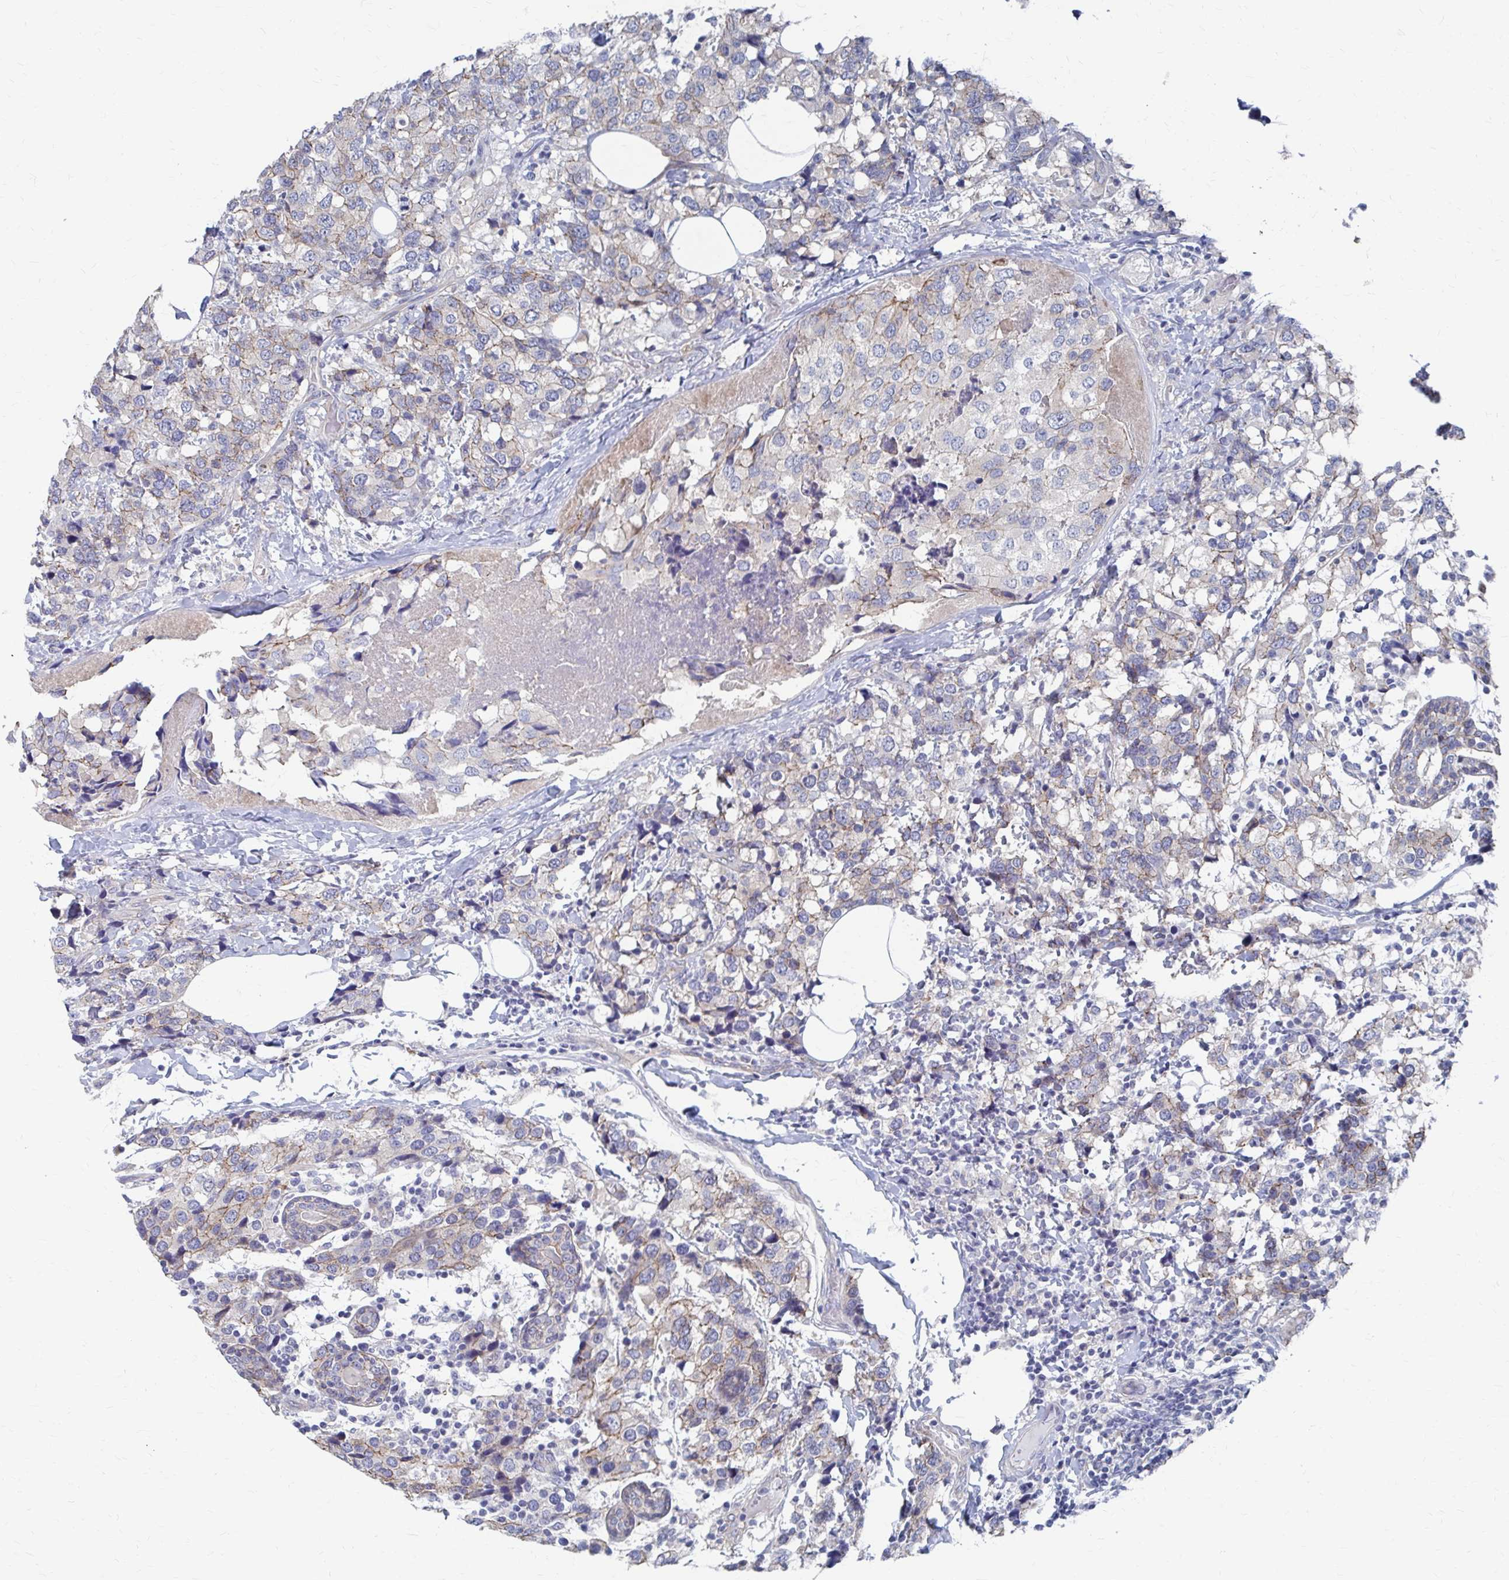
{"staining": {"intensity": "weak", "quantity": "<25%", "location": "cytoplasmic/membranous"}, "tissue": "breast cancer", "cell_type": "Tumor cells", "image_type": "cancer", "snomed": [{"axis": "morphology", "description": "Lobular carcinoma"}, {"axis": "topography", "description": "Breast"}], "caption": "The immunohistochemistry image has no significant positivity in tumor cells of breast cancer tissue.", "gene": "PLEKHG7", "patient": {"sex": "female", "age": 59}}